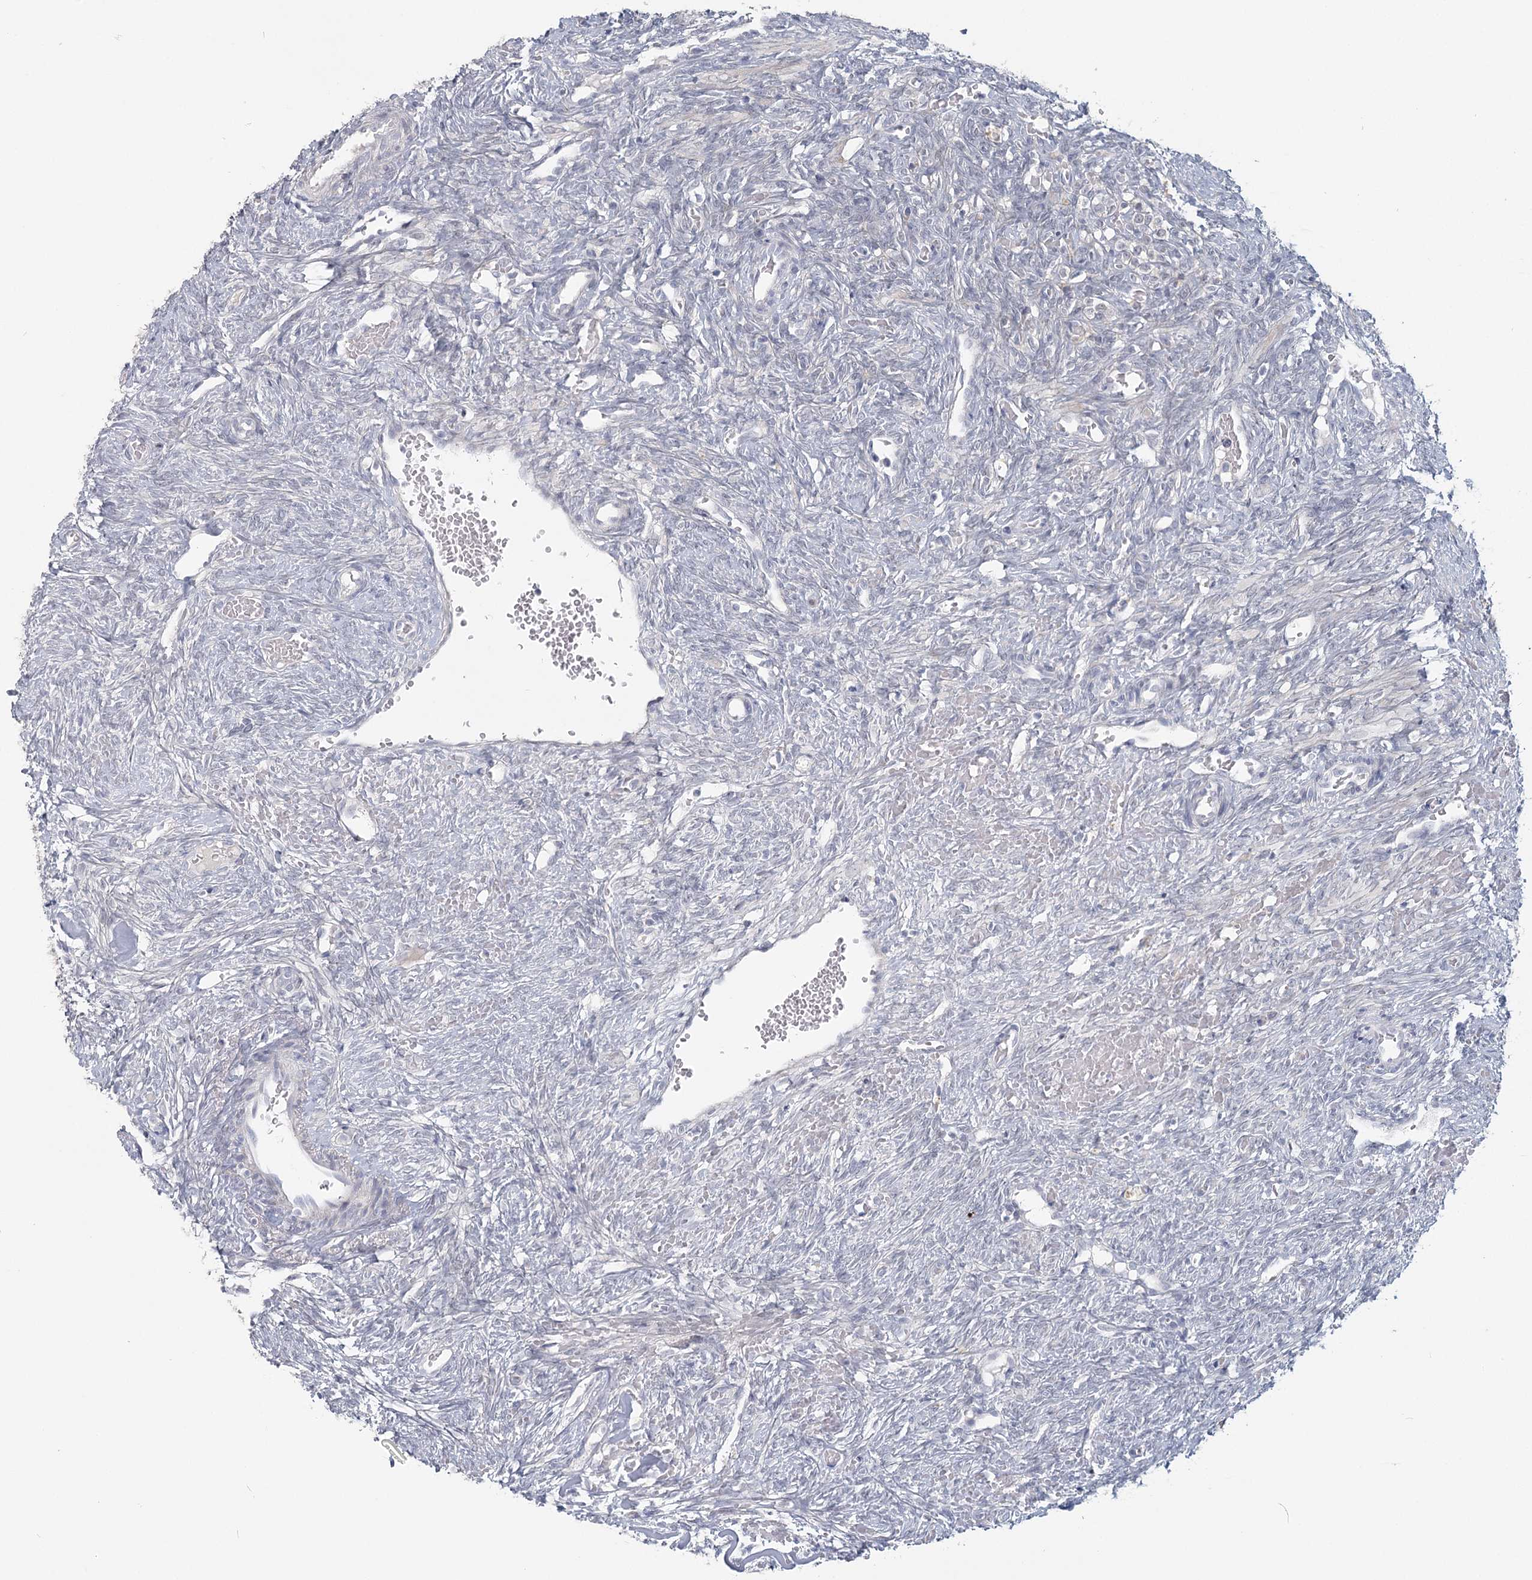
{"staining": {"intensity": "negative", "quantity": "none", "location": "none"}, "tissue": "ovary", "cell_type": "Follicle cells", "image_type": "normal", "snomed": [{"axis": "morphology", "description": "Normal tissue, NOS"}, {"axis": "topography", "description": "Ovary"}], "caption": "Immunohistochemistry (IHC) image of unremarkable ovary: ovary stained with DAB (3,3'-diaminobenzidine) reveals no significant protein positivity in follicle cells.", "gene": "USP11", "patient": {"sex": "female", "age": 41}}